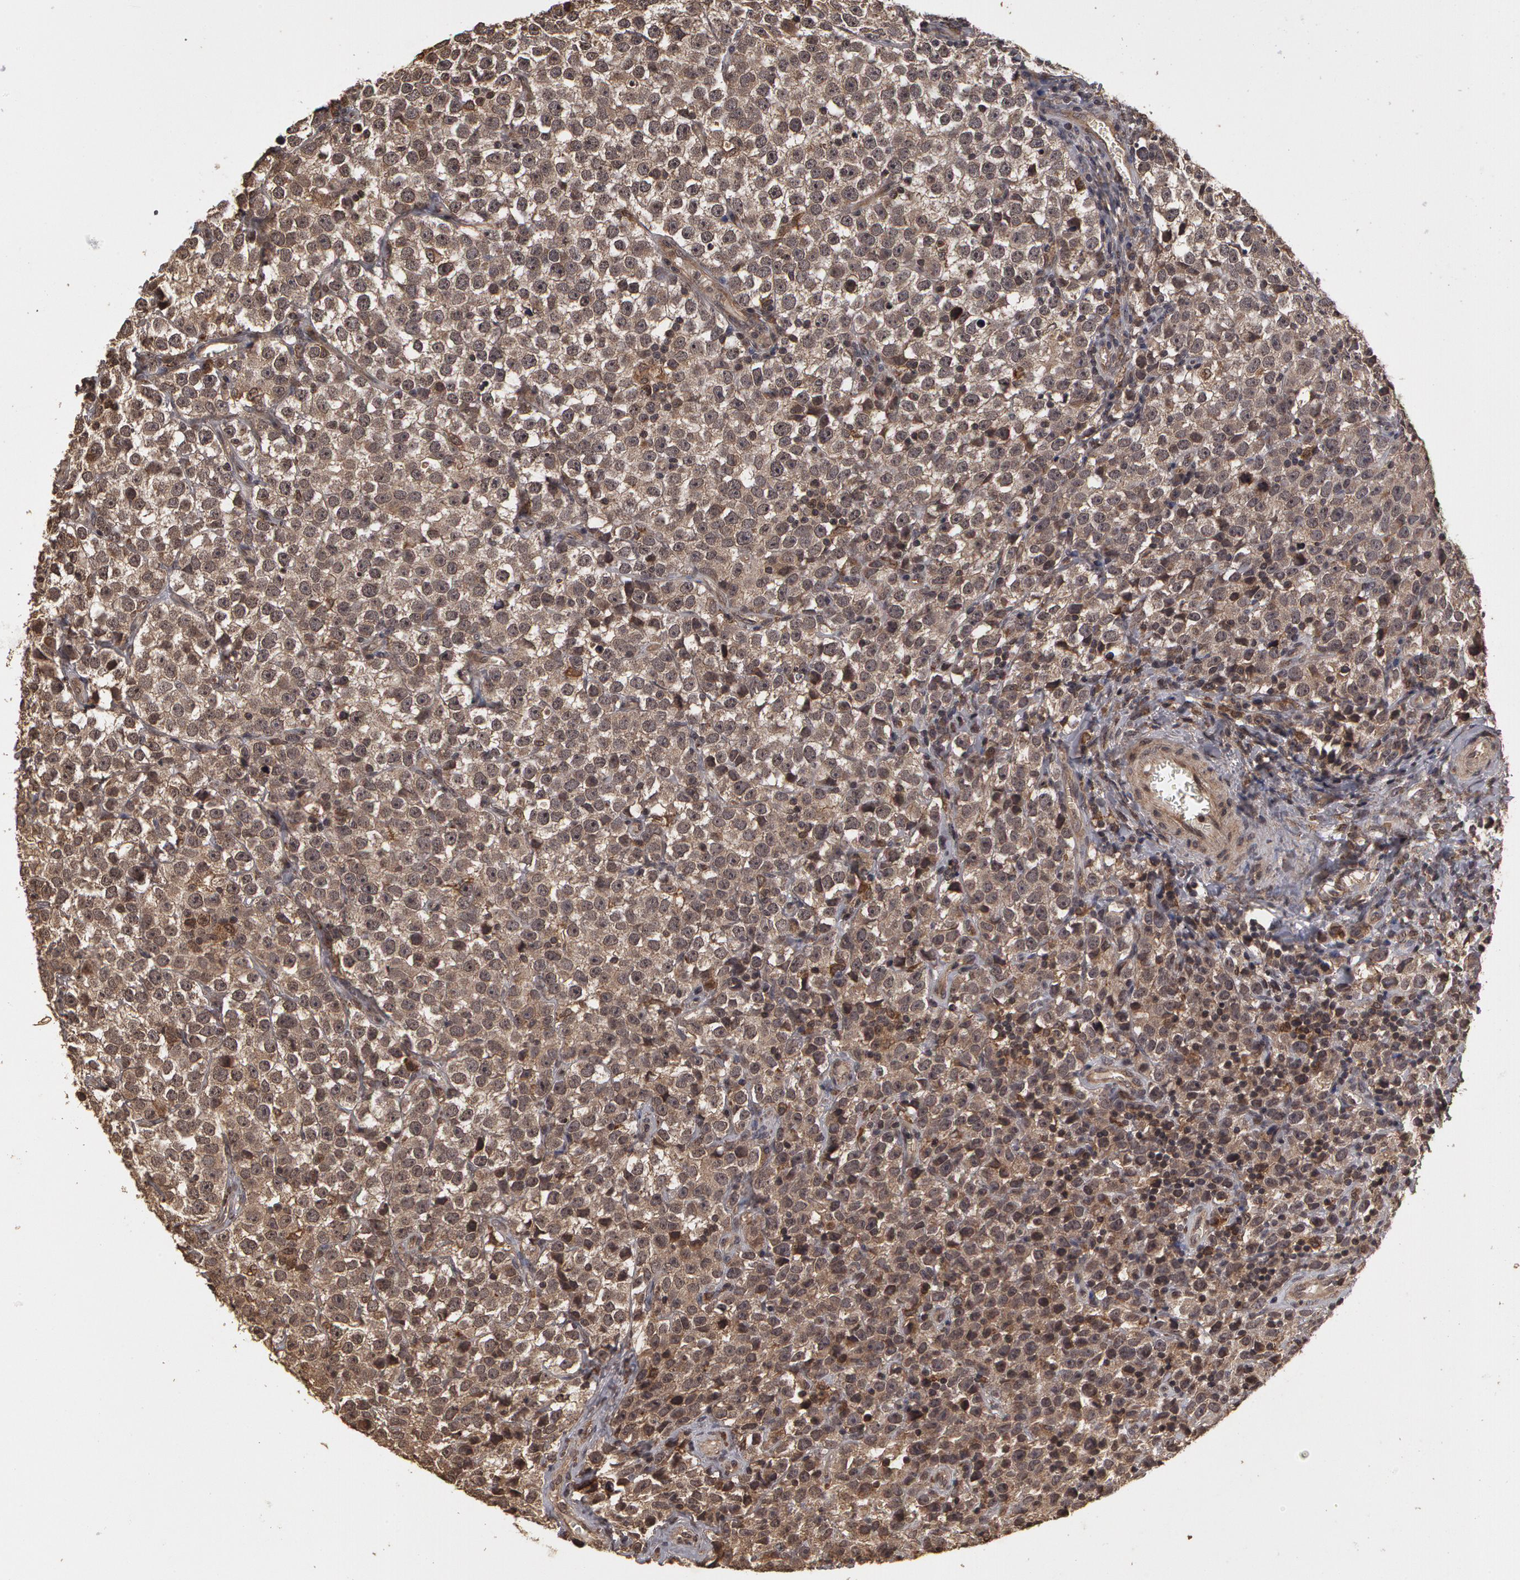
{"staining": {"intensity": "weak", "quantity": "25%-75%", "location": "cytoplasmic/membranous"}, "tissue": "testis cancer", "cell_type": "Tumor cells", "image_type": "cancer", "snomed": [{"axis": "morphology", "description": "Seminoma, NOS"}, {"axis": "topography", "description": "Testis"}], "caption": "Protein expression analysis of human seminoma (testis) reveals weak cytoplasmic/membranous staining in approximately 25%-75% of tumor cells.", "gene": "CALR", "patient": {"sex": "male", "age": 25}}